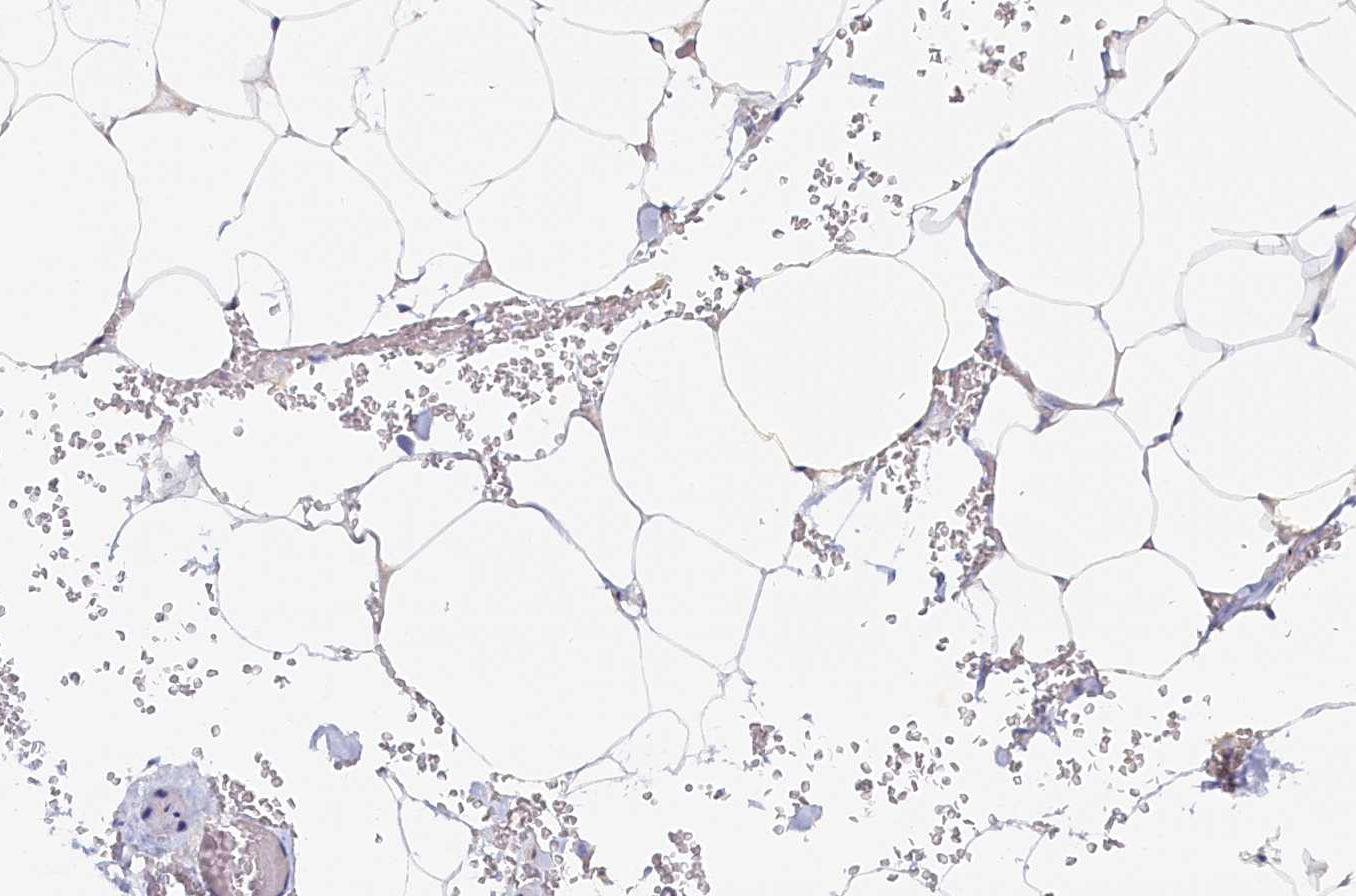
{"staining": {"intensity": "negative", "quantity": "none", "location": "none"}, "tissue": "adipose tissue", "cell_type": "Adipocytes", "image_type": "normal", "snomed": [{"axis": "morphology", "description": "Normal tissue, NOS"}, {"axis": "topography", "description": "Gallbladder"}, {"axis": "topography", "description": "Peripheral nerve tissue"}], "caption": "The immunohistochemistry (IHC) histopathology image has no significant staining in adipocytes of adipose tissue. The staining is performed using DAB brown chromogen with nuclei counter-stained in using hematoxylin.", "gene": "PAAF1", "patient": {"sex": "male", "age": 38}}